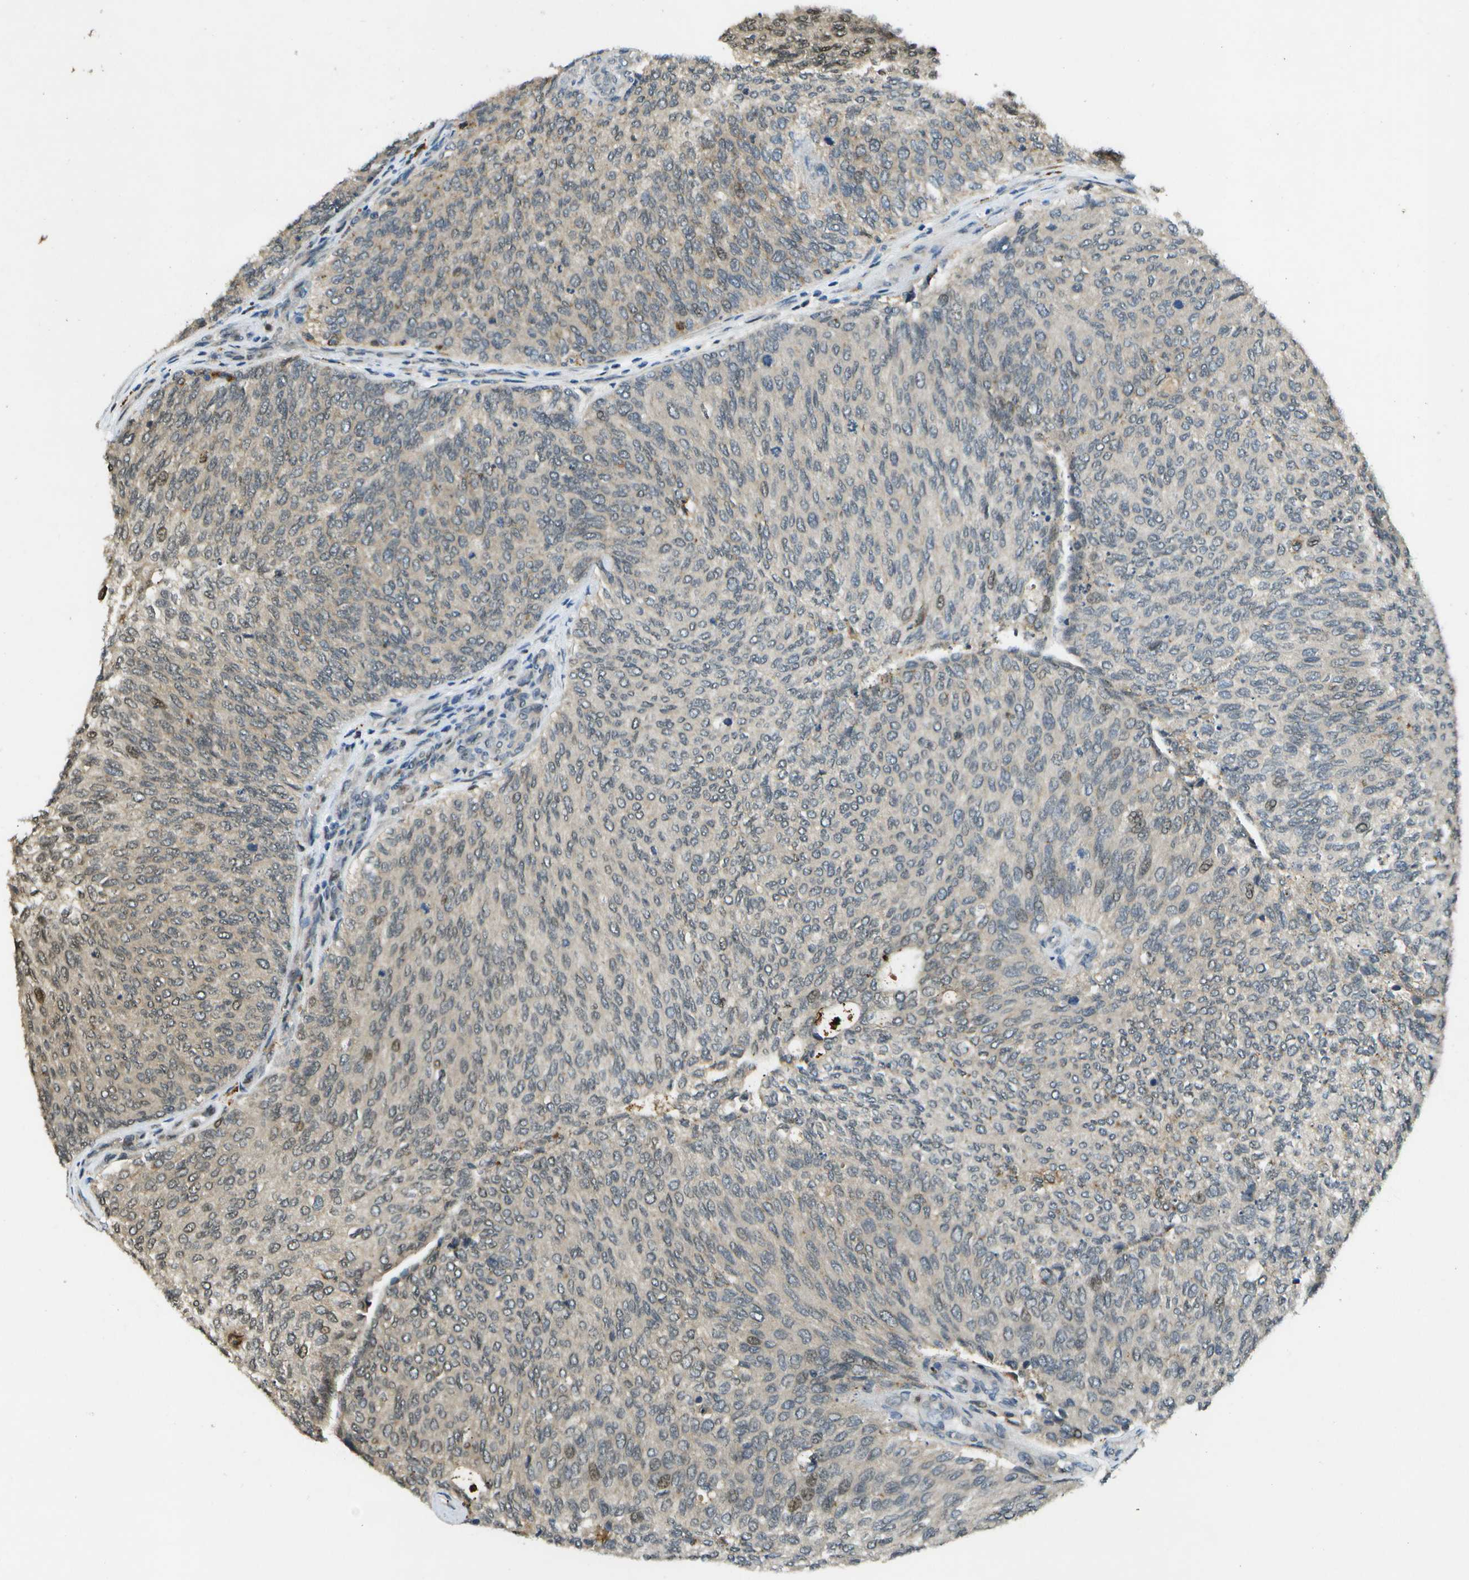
{"staining": {"intensity": "moderate", "quantity": "<25%", "location": "cytoplasmic/membranous,nuclear"}, "tissue": "urothelial cancer", "cell_type": "Tumor cells", "image_type": "cancer", "snomed": [{"axis": "morphology", "description": "Urothelial carcinoma, Low grade"}, {"axis": "topography", "description": "Urinary bladder"}], "caption": "High-magnification brightfield microscopy of urothelial carcinoma (low-grade) stained with DAB (3,3'-diaminobenzidine) (brown) and counterstained with hematoxylin (blue). tumor cells exhibit moderate cytoplasmic/membranous and nuclear positivity is identified in approximately<25% of cells.", "gene": "GANC", "patient": {"sex": "female", "age": 79}}